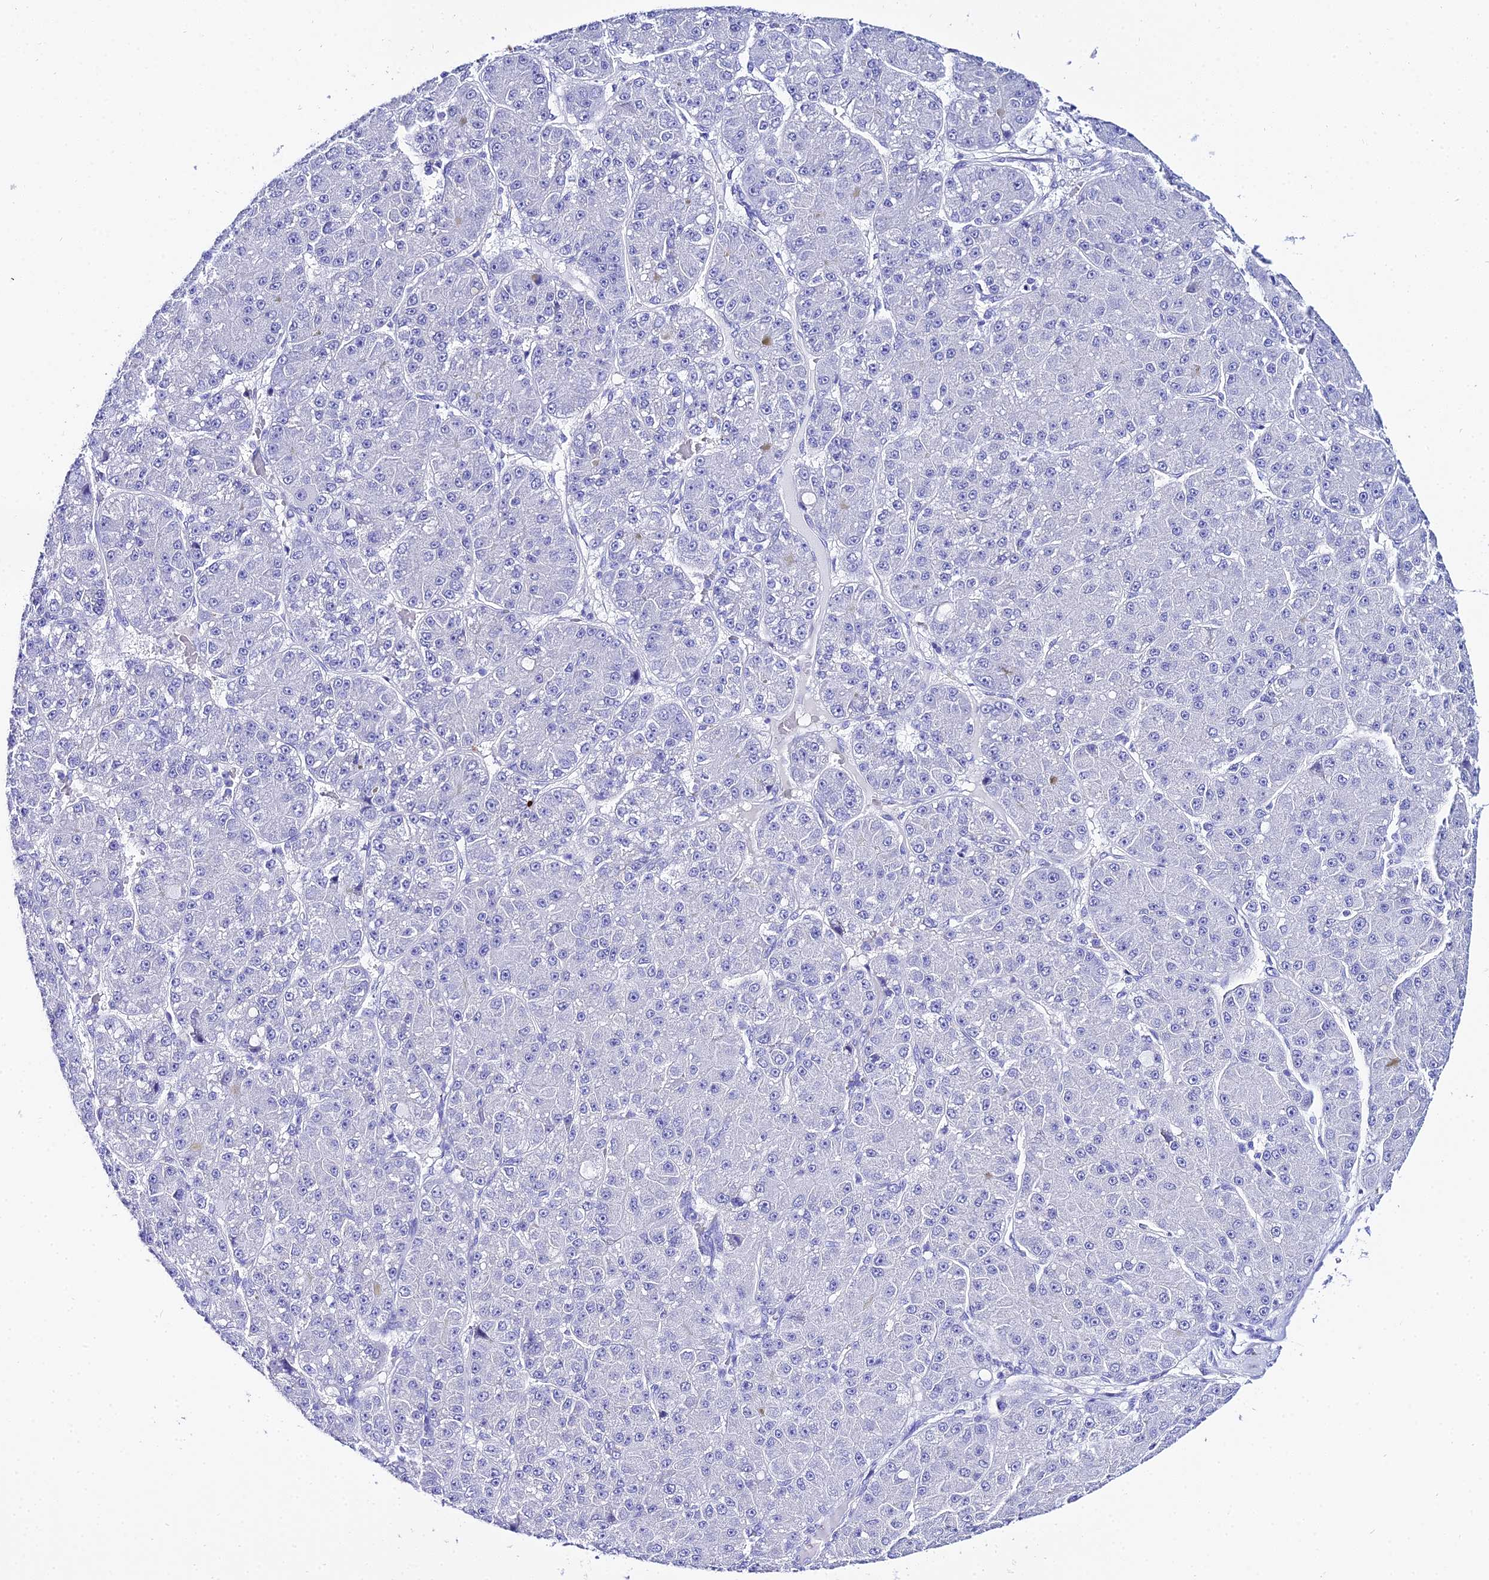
{"staining": {"intensity": "negative", "quantity": "none", "location": "none"}, "tissue": "liver cancer", "cell_type": "Tumor cells", "image_type": "cancer", "snomed": [{"axis": "morphology", "description": "Carcinoma, Hepatocellular, NOS"}, {"axis": "topography", "description": "Liver"}], "caption": "Immunohistochemical staining of human hepatocellular carcinoma (liver) displays no significant staining in tumor cells. (Immunohistochemistry (ihc), brightfield microscopy, high magnification).", "gene": "TRMT44", "patient": {"sex": "male", "age": 67}}